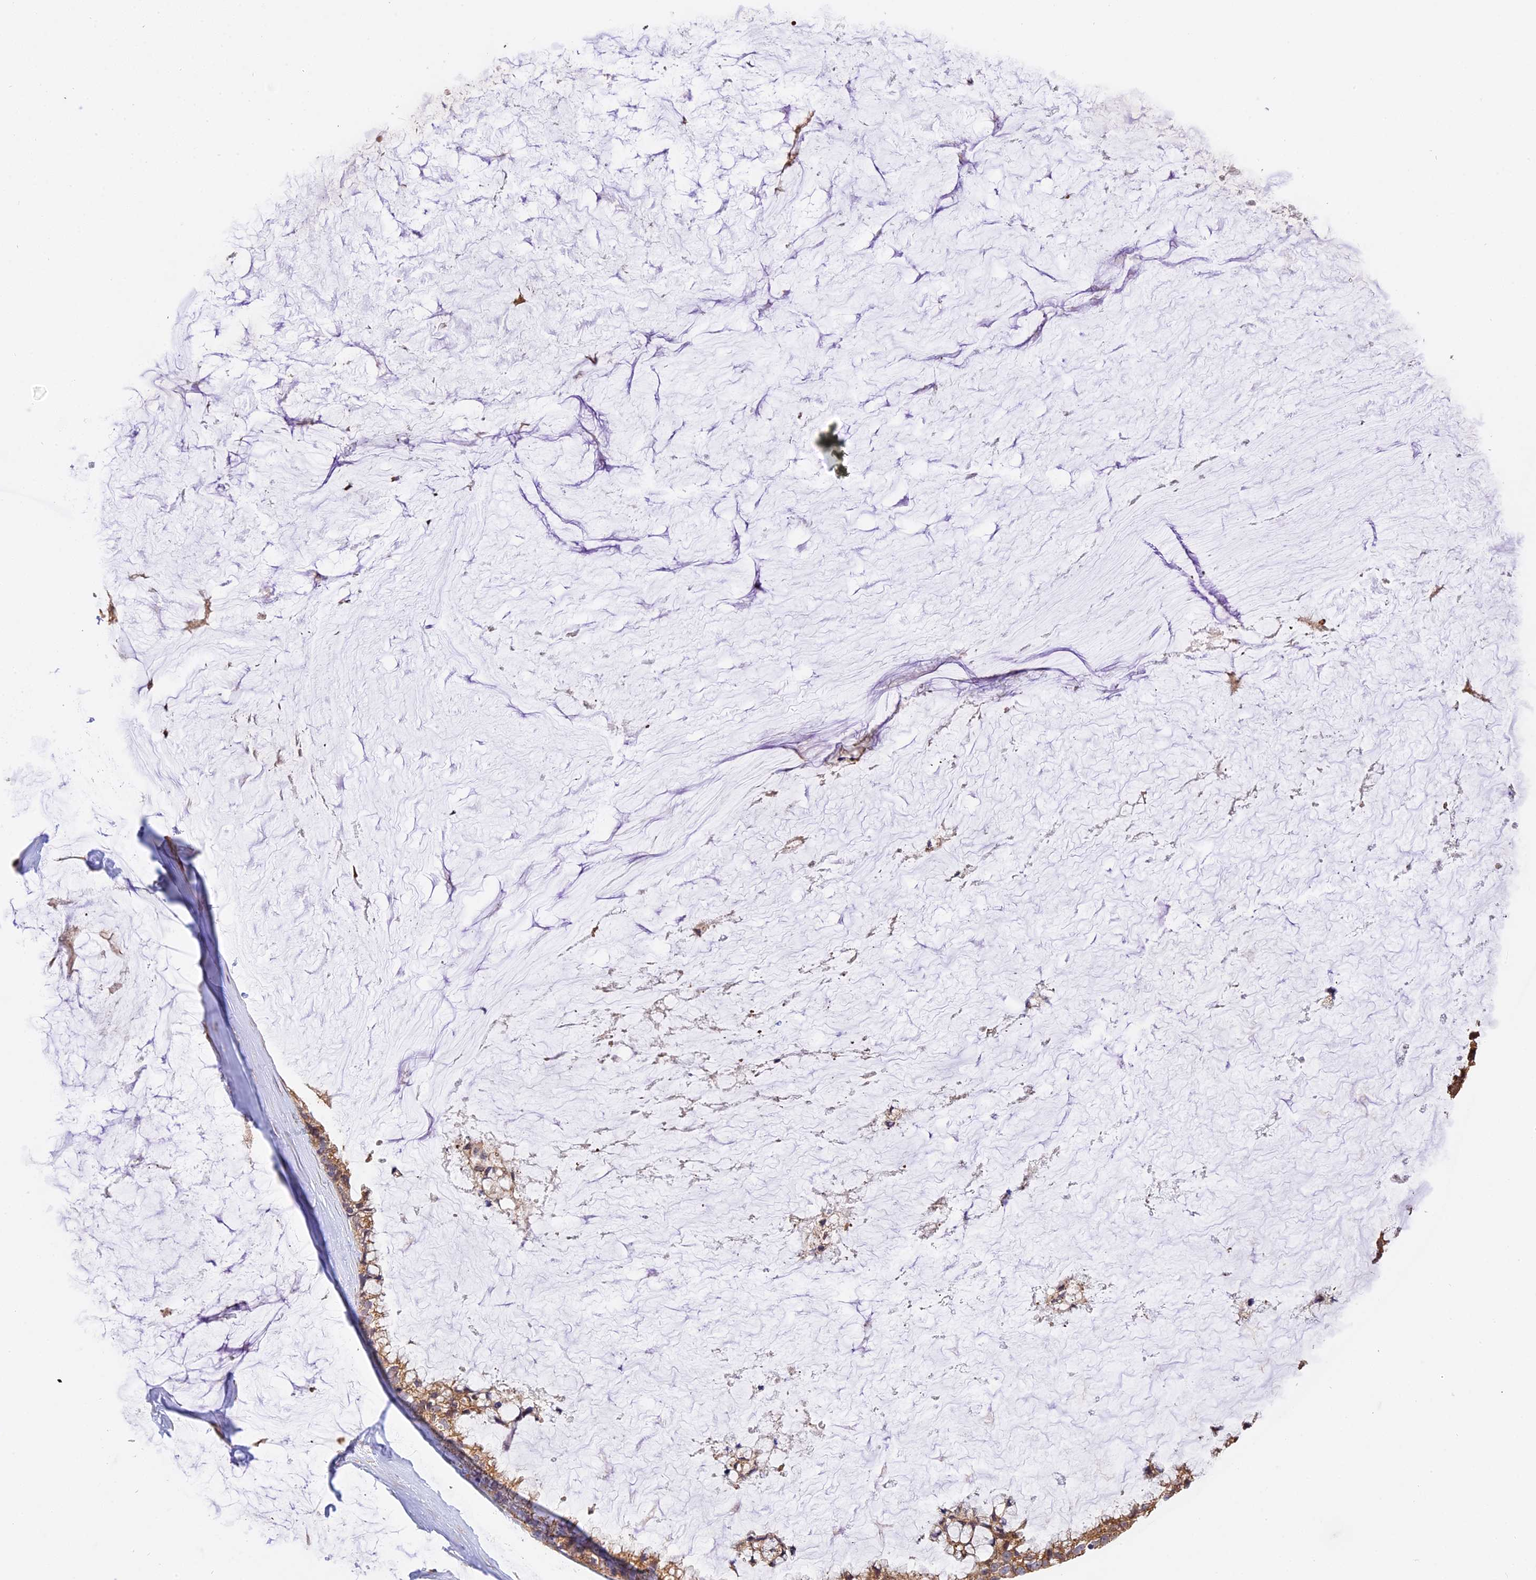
{"staining": {"intensity": "moderate", "quantity": ">75%", "location": "cytoplasmic/membranous"}, "tissue": "ovarian cancer", "cell_type": "Tumor cells", "image_type": "cancer", "snomed": [{"axis": "morphology", "description": "Cystadenocarcinoma, mucinous, NOS"}, {"axis": "topography", "description": "Ovary"}], "caption": "High-power microscopy captured an IHC micrograph of mucinous cystadenocarcinoma (ovarian), revealing moderate cytoplasmic/membranous expression in approximately >75% of tumor cells.", "gene": "PEX3", "patient": {"sex": "female", "age": 39}}